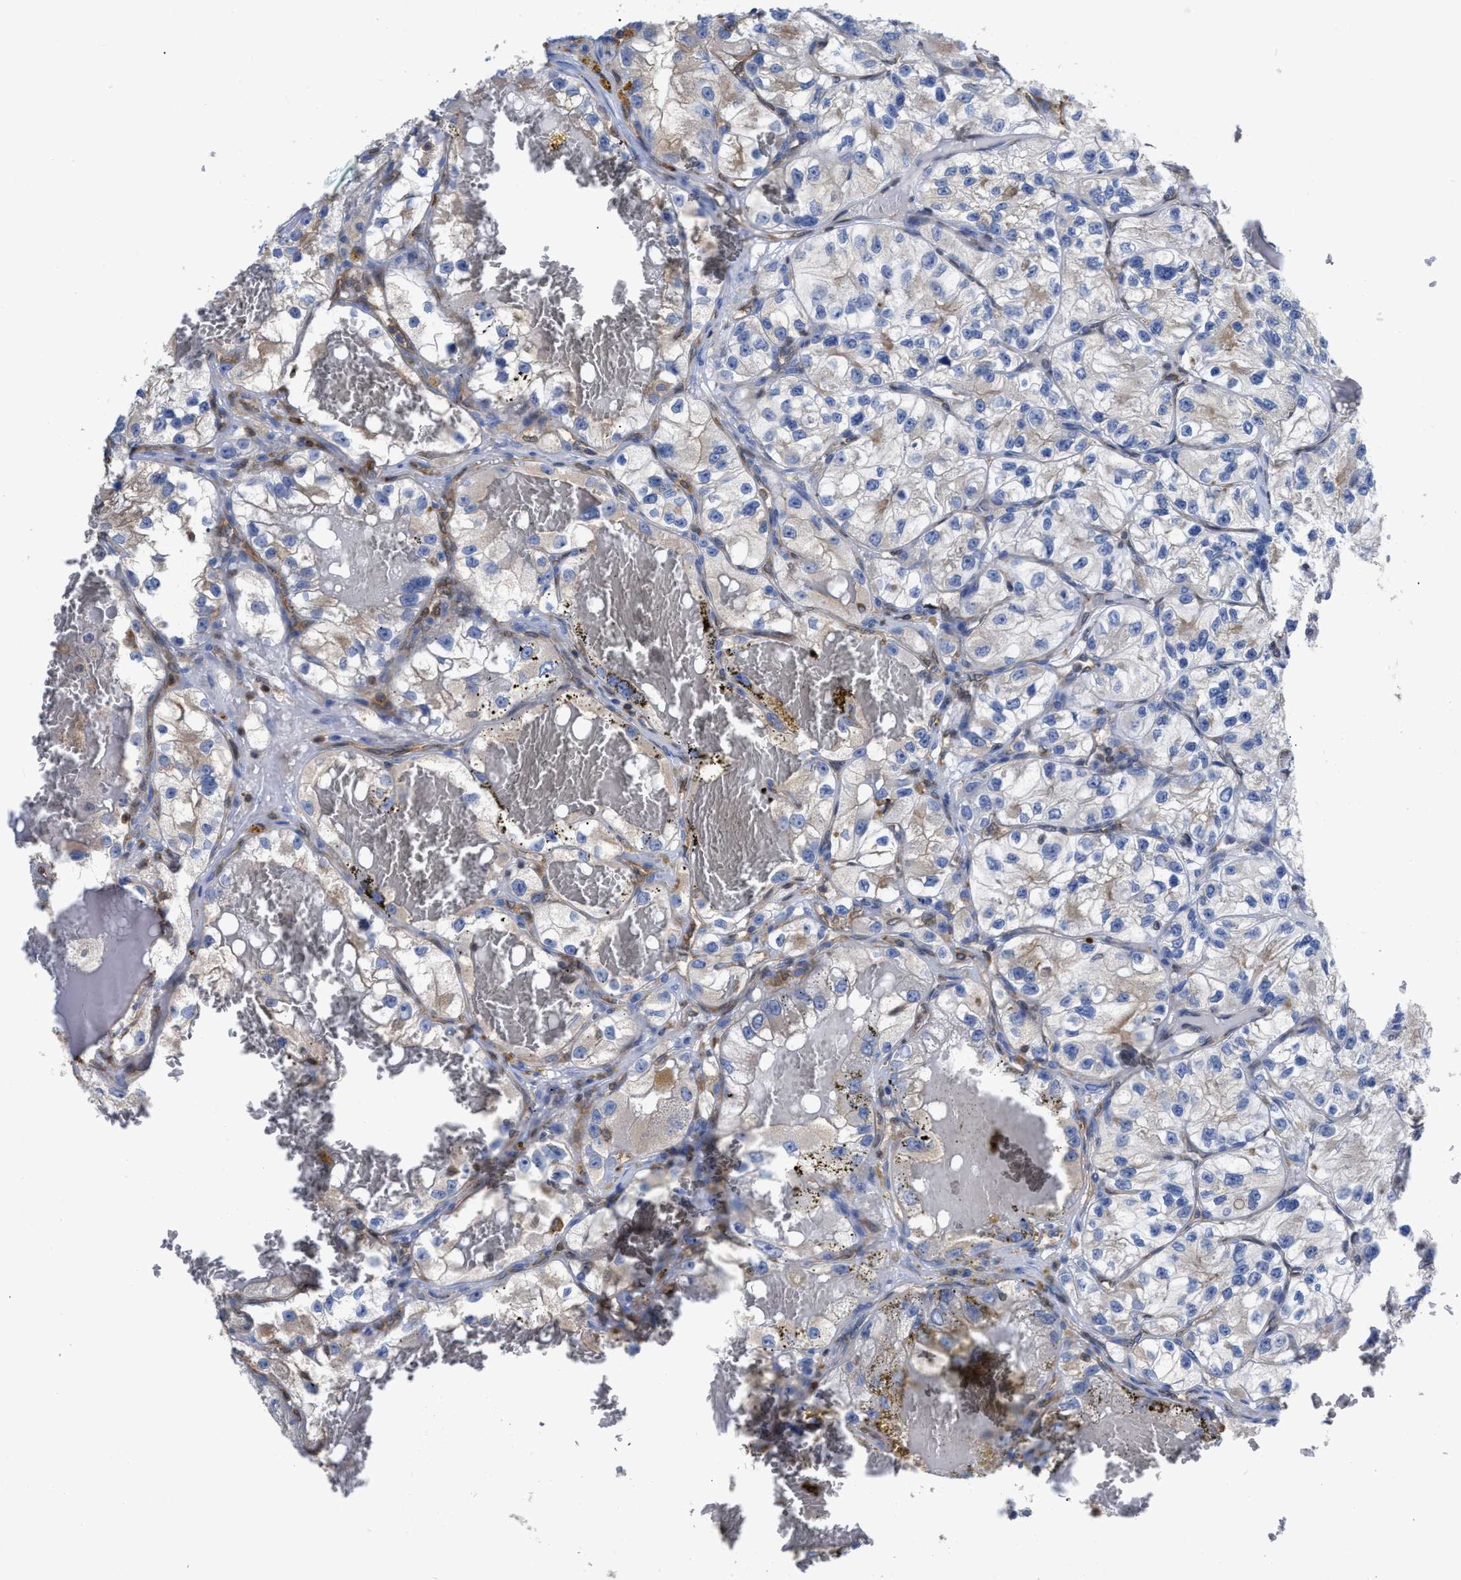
{"staining": {"intensity": "weak", "quantity": "25%-75%", "location": "cytoplasmic/membranous"}, "tissue": "renal cancer", "cell_type": "Tumor cells", "image_type": "cancer", "snomed": [{"axis": "morphology", "description": "Adenocarcinoma, NOS"}, {"axis": "topography", "description": "Kidney"}], "caption": "Protein staining of renal adenocarcinoma tissue shows weak cytoplasmic/membranous staining in approximately 25%-75% of tumor cells. (IHC, brightfield microscopy, high magnification).", "gene": "GIMAP4", "patient": {"sex": "female", "age": 57}}